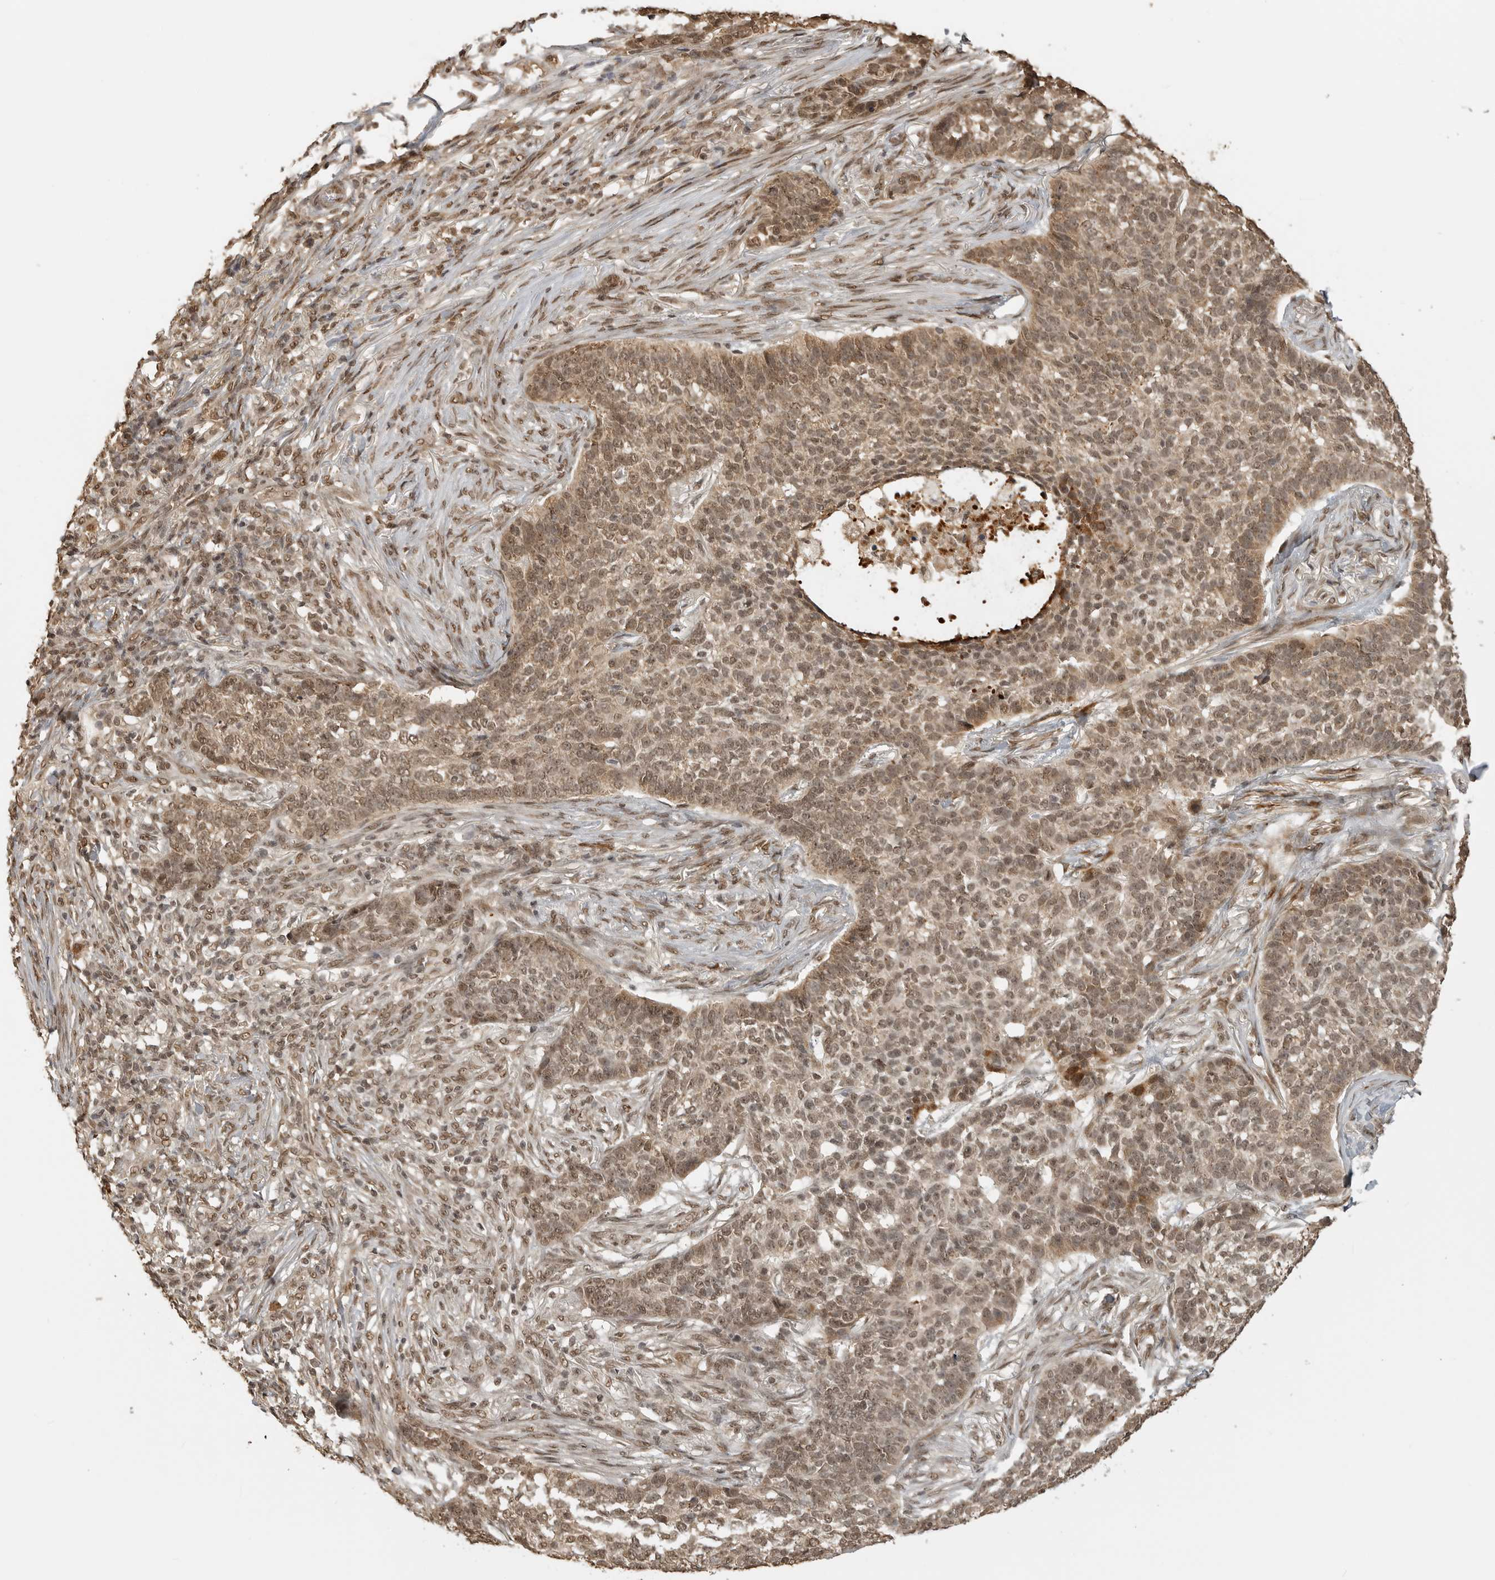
{"staining": {"intensity": "moderate", "quantity": ">75%", "location": "cytoplasmic/membranous,nuclear"}, "tissue": "skin cancer", "cell_type": "Tumor cells", "image_type": "cancer", "snomed": [{"axis": "morphology", "description": "Basal cell carcinoma"}, {"axis": "topography", "description": "Skin"}], "caption": "Moderate cytoplasmic/membranous and nuclear protein staining is identified in approximately >75% of tumor cells in basal cell carcinoma (skin).", "gene": "CLOCK", "patient": {"sex": "male", "age": 85}}